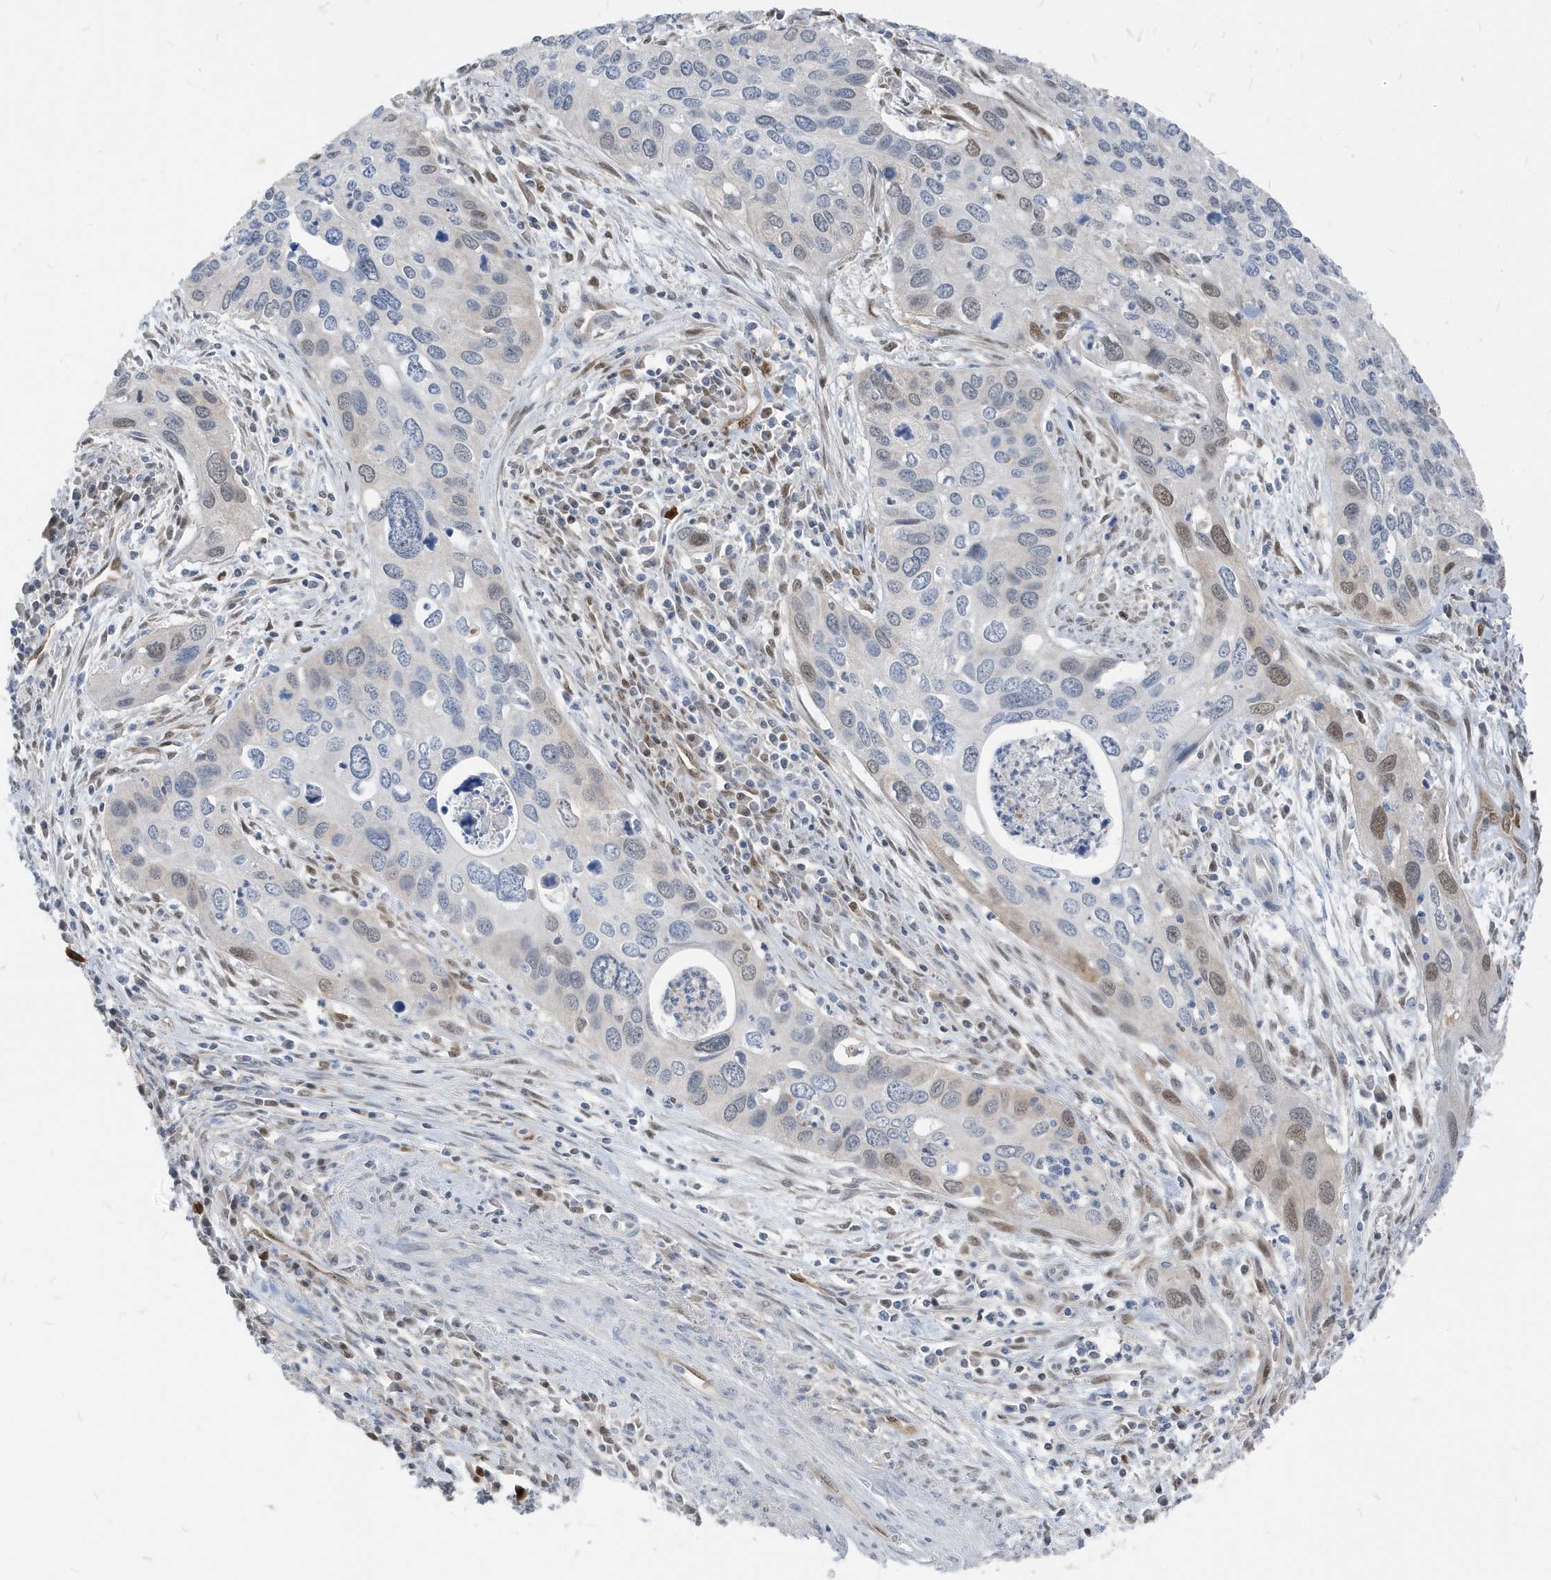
{"staining": {"intensity": "moderate", "quantity": "<25%", "location": "nuclear"}, "tissue": "cervical cancer", "cell_type": "Tumor cells", "image_type": "cancer", "snomed": [{"axis": "morphology", "description": "Squamous cell carcinoma, NOS"}, {"axis": "topography", "description": "Cervix"}], "caption": "Squamous cell carcinoma (cervical) stained with a protein marker shows moderate staining in tumor cells.", "gene": "NCOA7", "patient": {"sex": "female", "age": 55}}